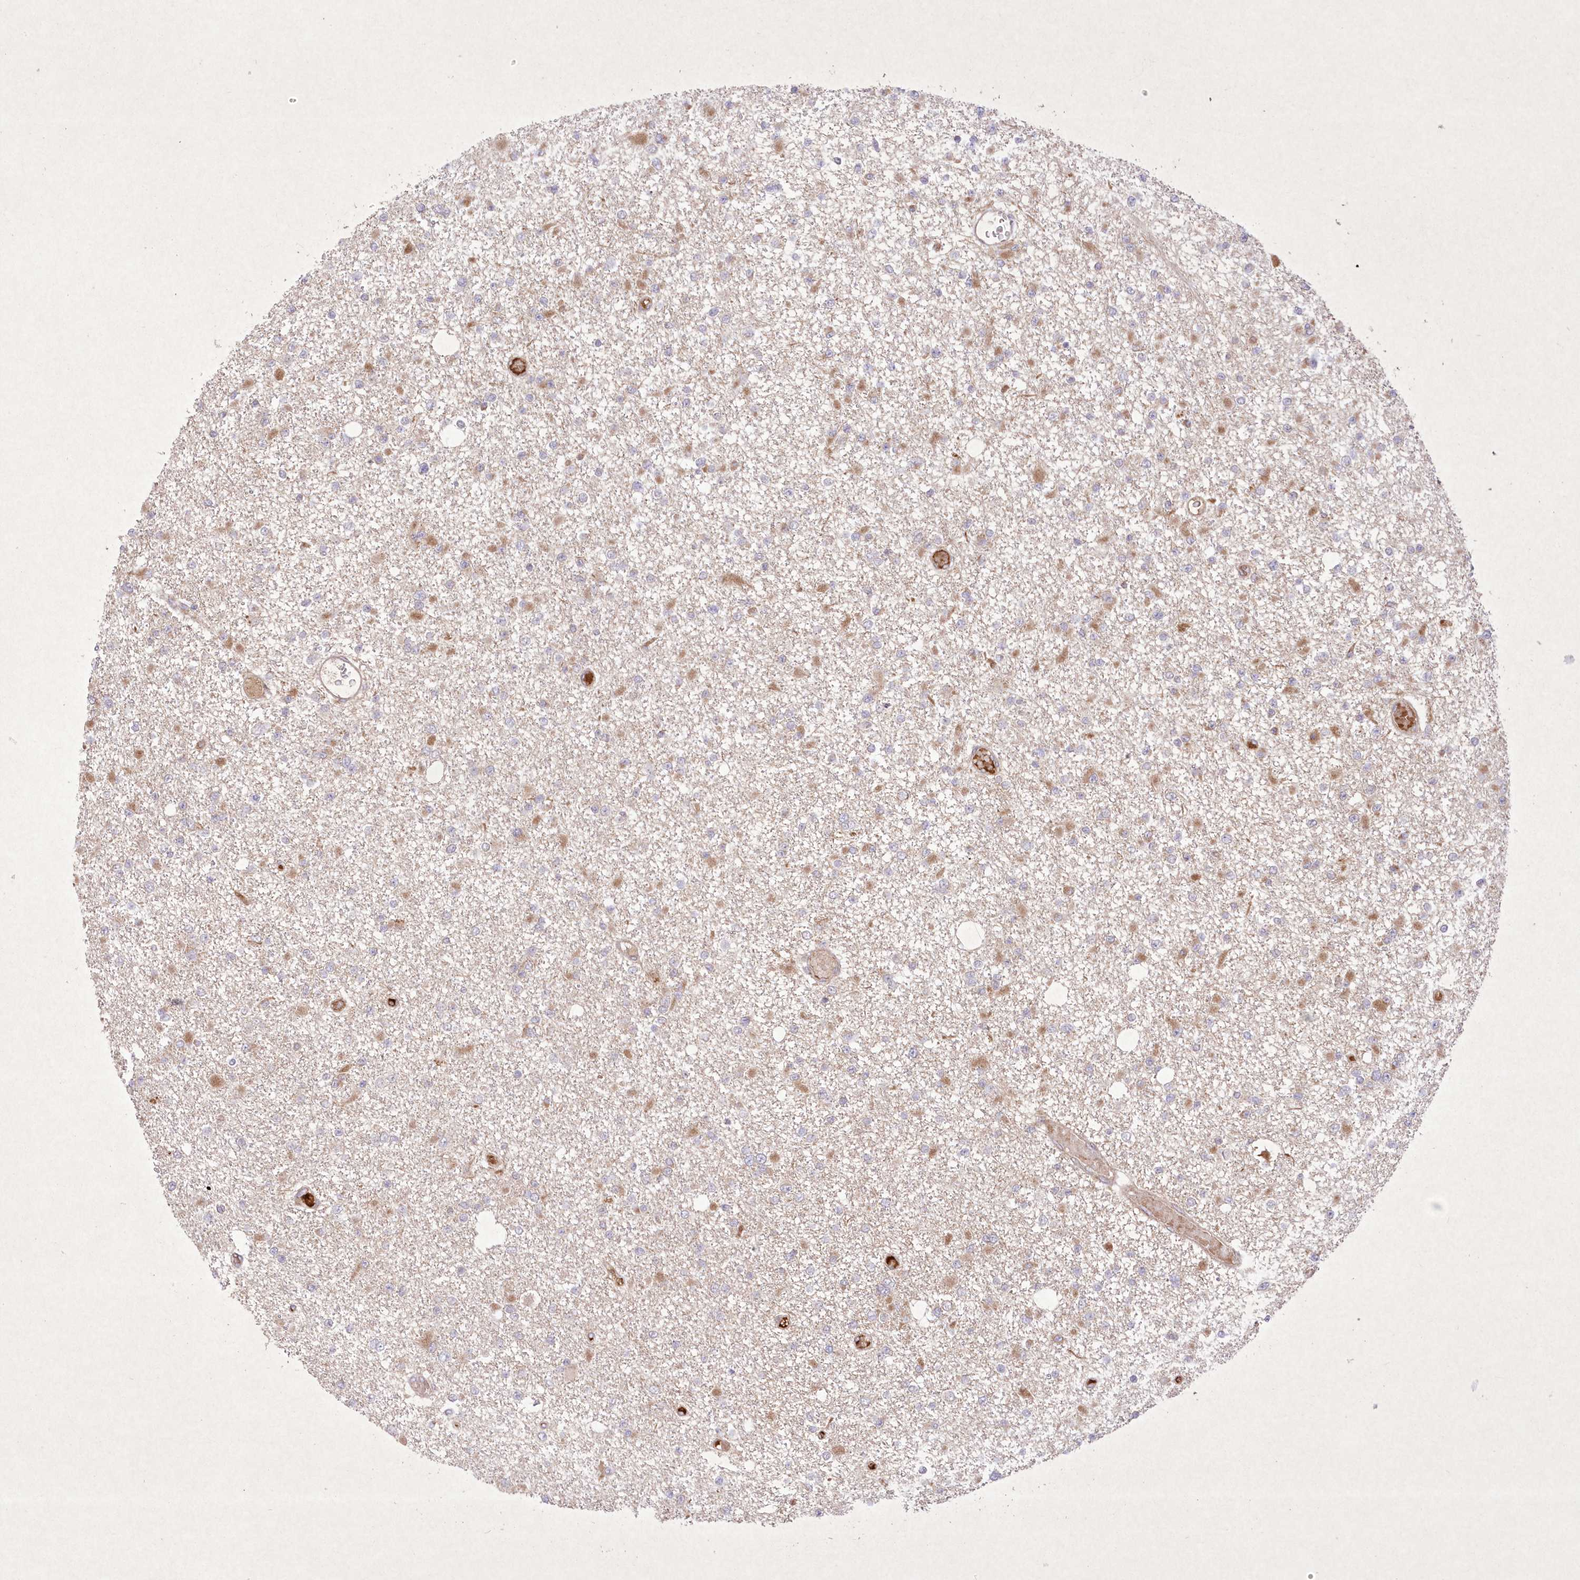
{"staining": {"intensity": "weak", "quantity": "<25%", "location": "cytoplasmic/membranous"}, "tissue": "glioma", "cell_type": "Tumor cells", "image_type": "cancer", "snomed": [{"axis": "morphology", "description": "Glioma, malignant, Low grade"}, {"axis": "topography", "description": "Brain"}], "caption": "This is an immunohistochemistry histopathology image of human malignant glioma (low-grade). There is no positivity in tumor cells.", "gene": "APOM", "patient": {"sex": "female", "age": 22}}